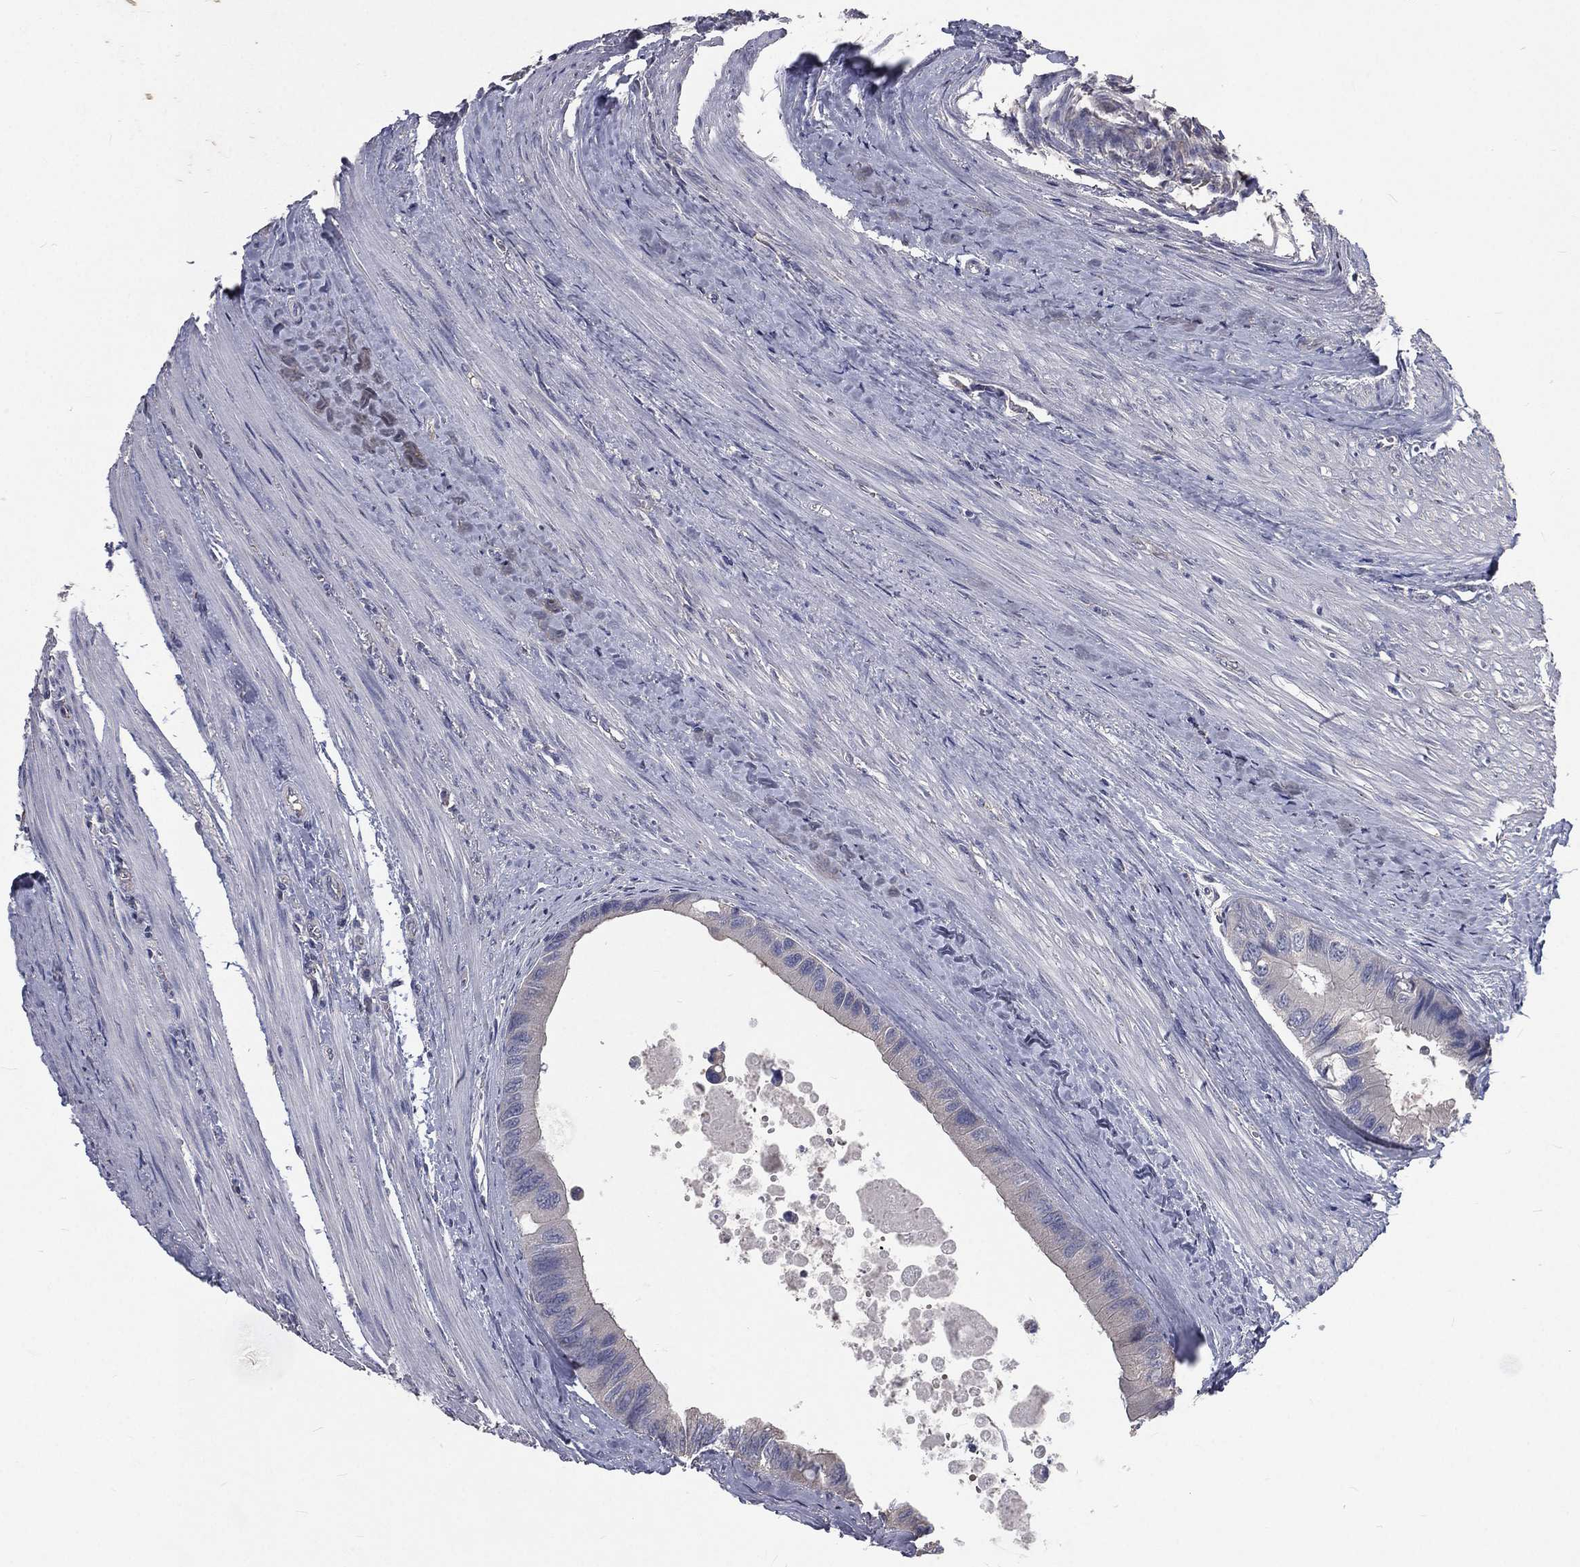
{"staining": {"intensity": "negative", "quantity": "none", "location": "none"}, "tissue": "colorectal cancer", "cell_type": "Tumor cells", "image_type": "cancer", "snomed": [{"axis": "morphology", "description": "Normal tissue, NOS"}, {"axis": "morphology", "description": "Adenocarcinoma, NOS"}, {"axis": "topography", "description": "Colon"}], "caption": "Immunohistochemical staining of human colorectal cancer (adenocarcinoma) displays no significant staining in tumor cells.", "gene": "CROCC", "patient": {"sex": "male", "age": 65}}